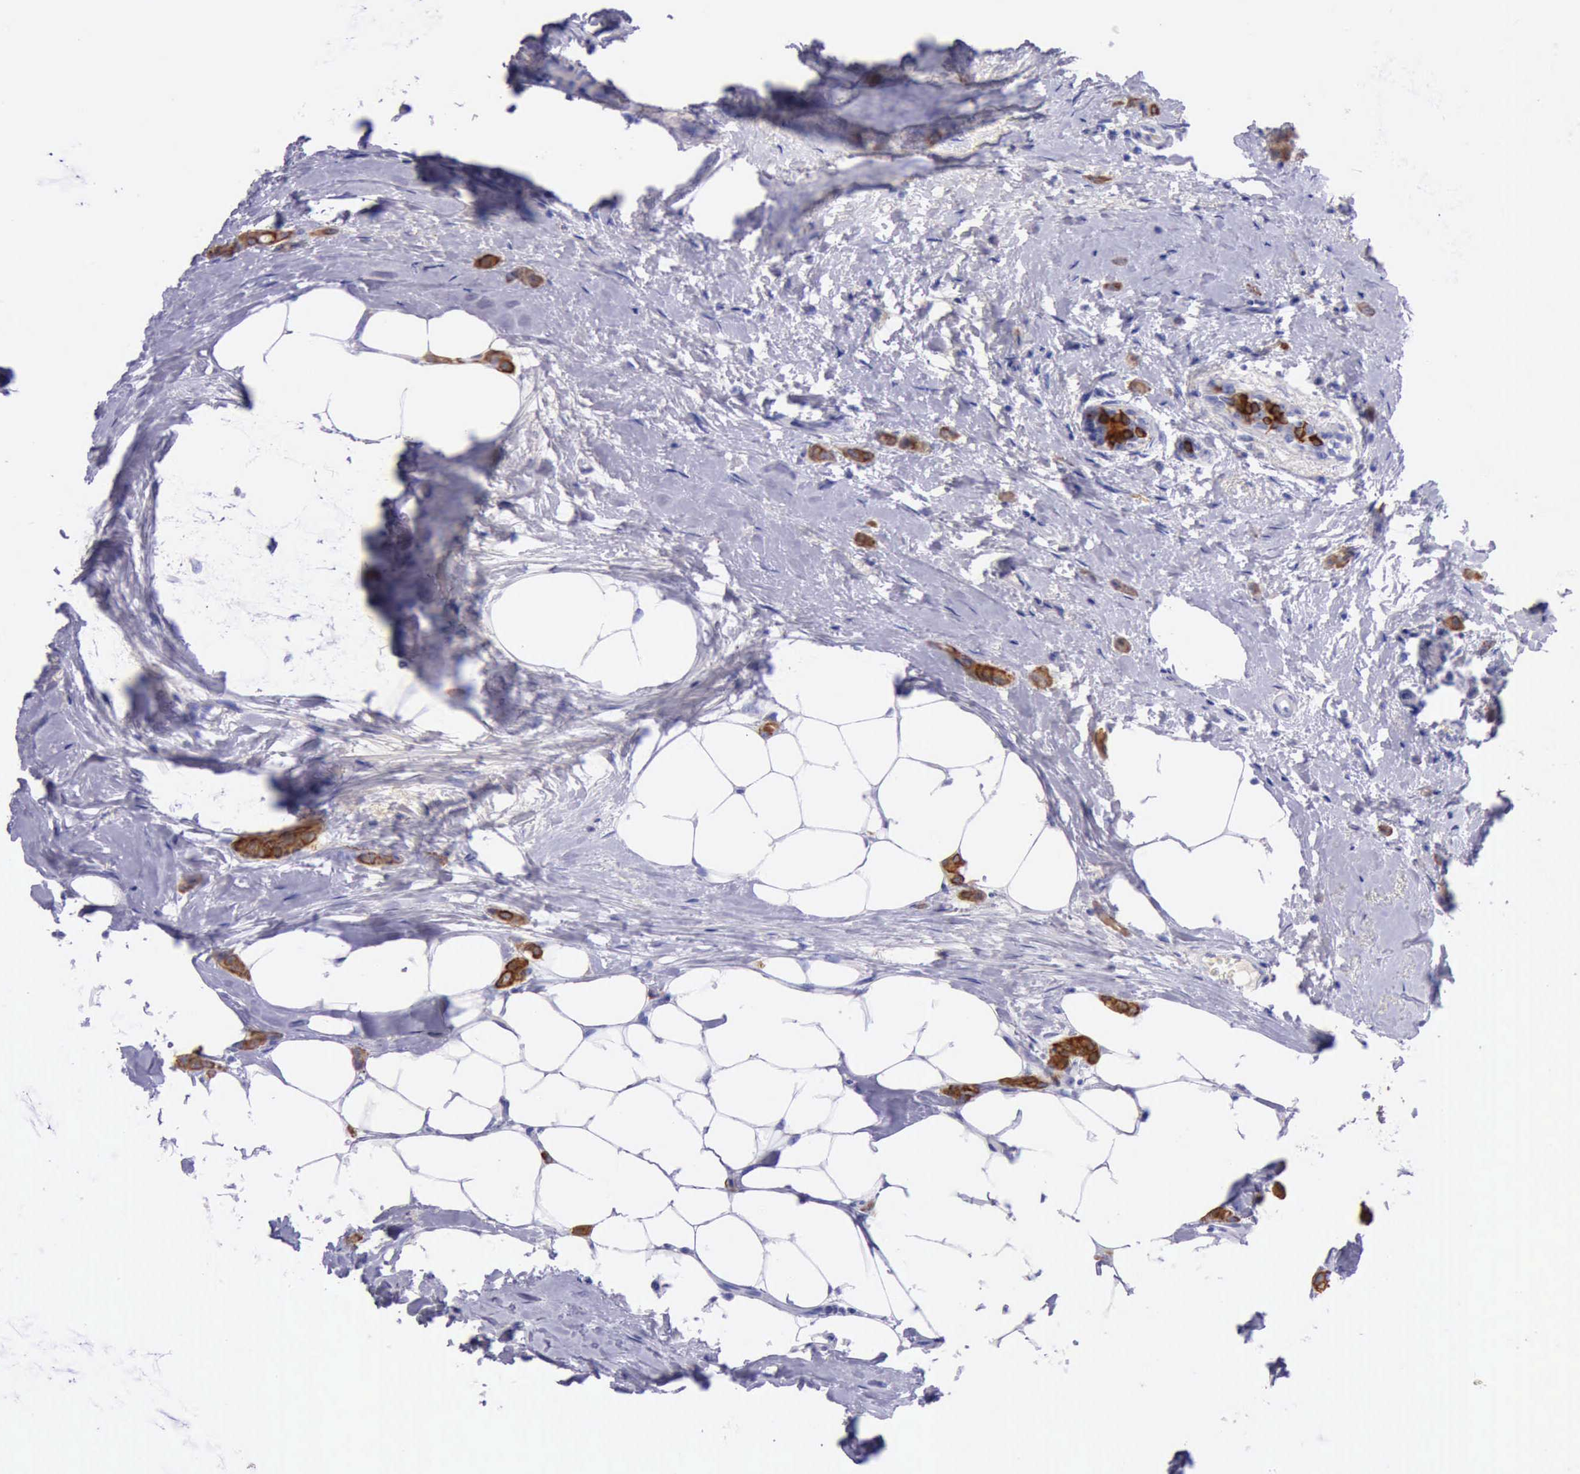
{"staining": {"intensity": "strong", "quantity": ">75%", "location": "cytoplasmic/membranous"}, "tissue": "breast cancer", "cell_type": "Tumor cells", "image_type": "cancer", "snomed": [{"axis": "morphology", "description": "Lobular carcinoma"}, {"axis": "topography", "description": "Breast"}], "caption": "Breast cancer stained with a brown dye displays strong cytoplasmic/membranous positive expression in approximately >75% of tumor cells.", "gene": "KRT8", "patient": {"sex": "female", "age": 55}}